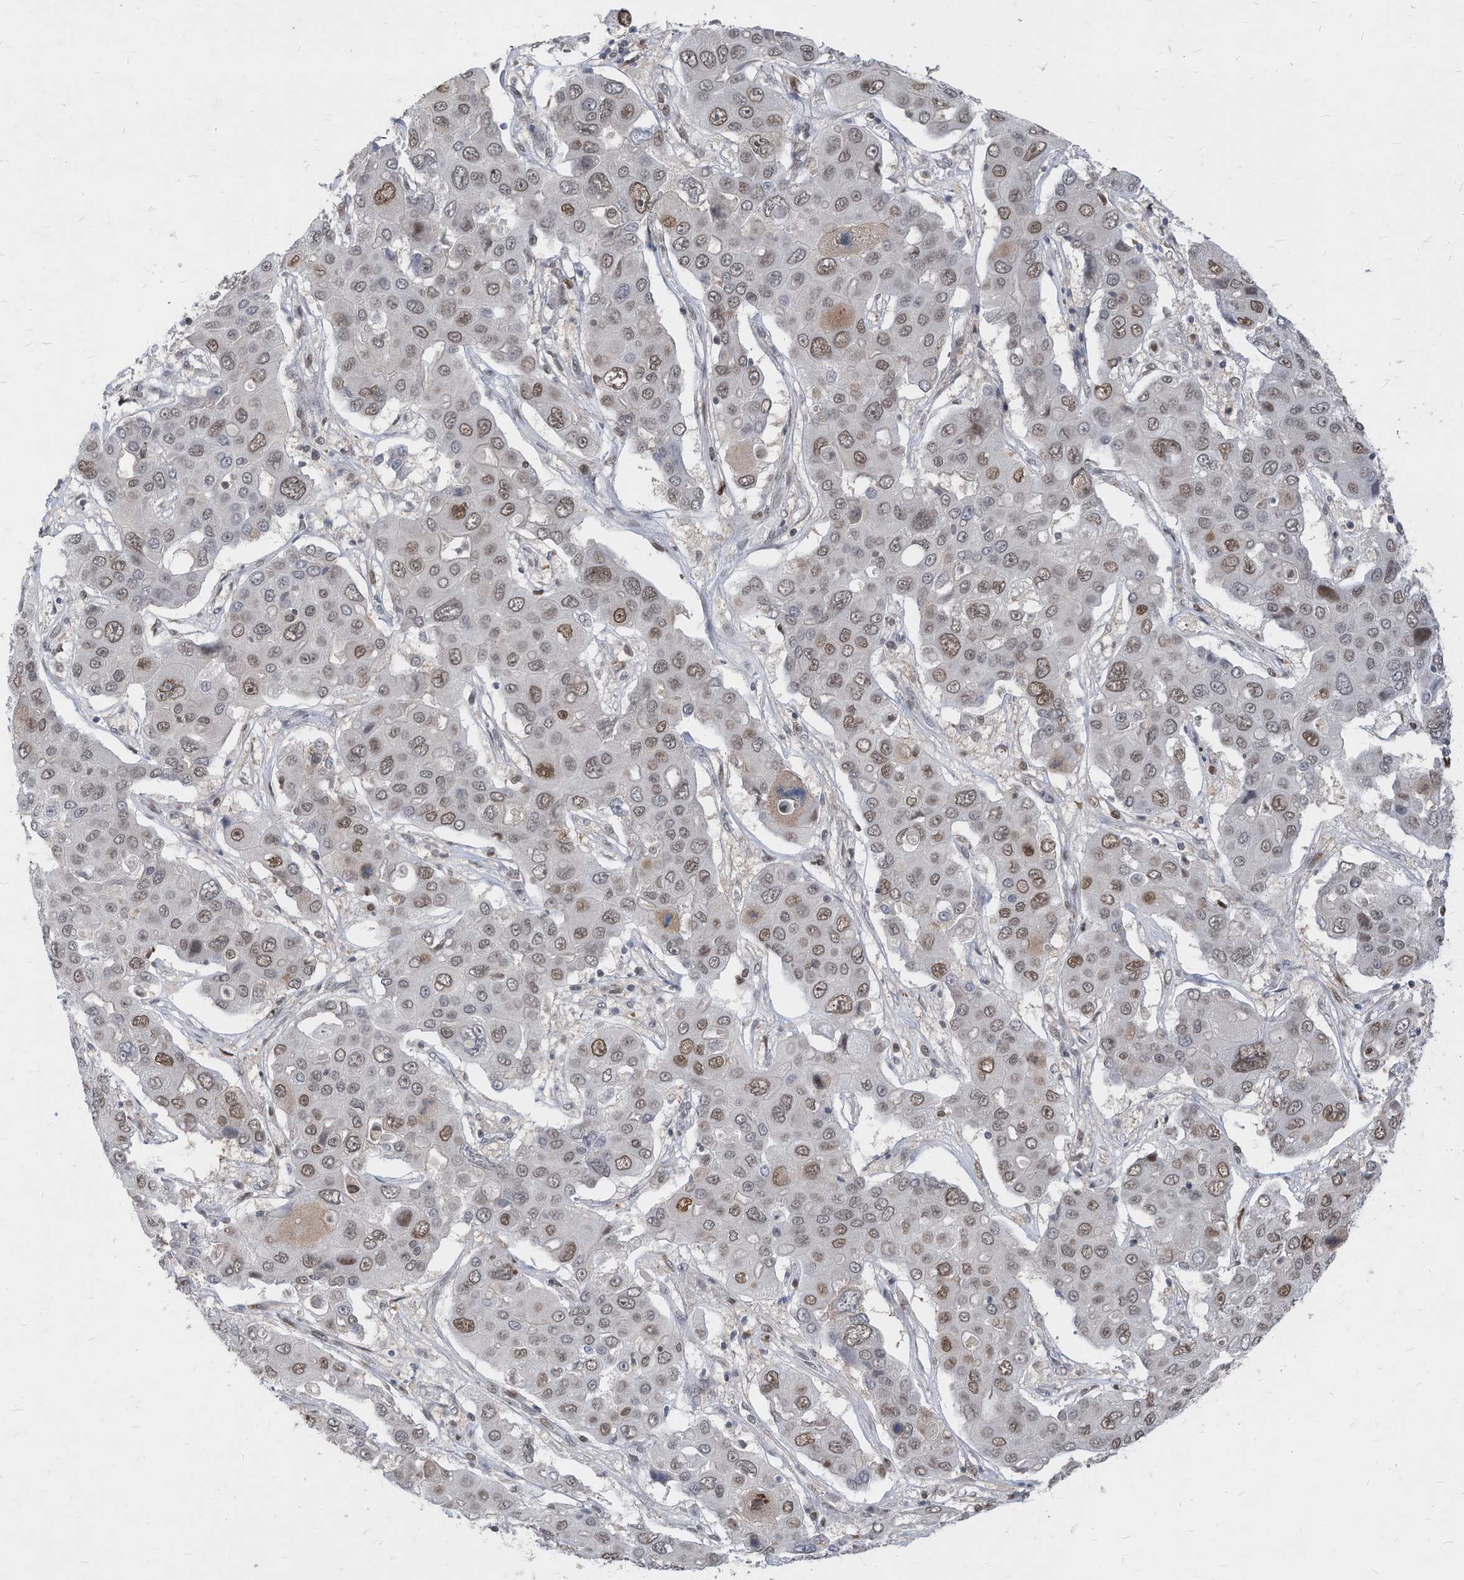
{"staining": {"intensity": "moderate", "quantity": ">75%", "location": "nuclear"}, "tissue": "liver cancer", "cell_type": "Tumor cells", "image_type": "cancer", "snomed": [{"axis": "morphology", "description": "Cholangiocarcinoma"}, {"axis": "topography", "description": "Liver"}], "caption": "Cholangiocarcinoma (liver) stained with DAB (3,3'-diaminobenzidine) immunohistochemistry (IHC) displays medium levels of moderate nuclear staining in about >75% of tumor cells.", "gene": "KPNB1", "patient": {"sex": "male", "age": 67}}